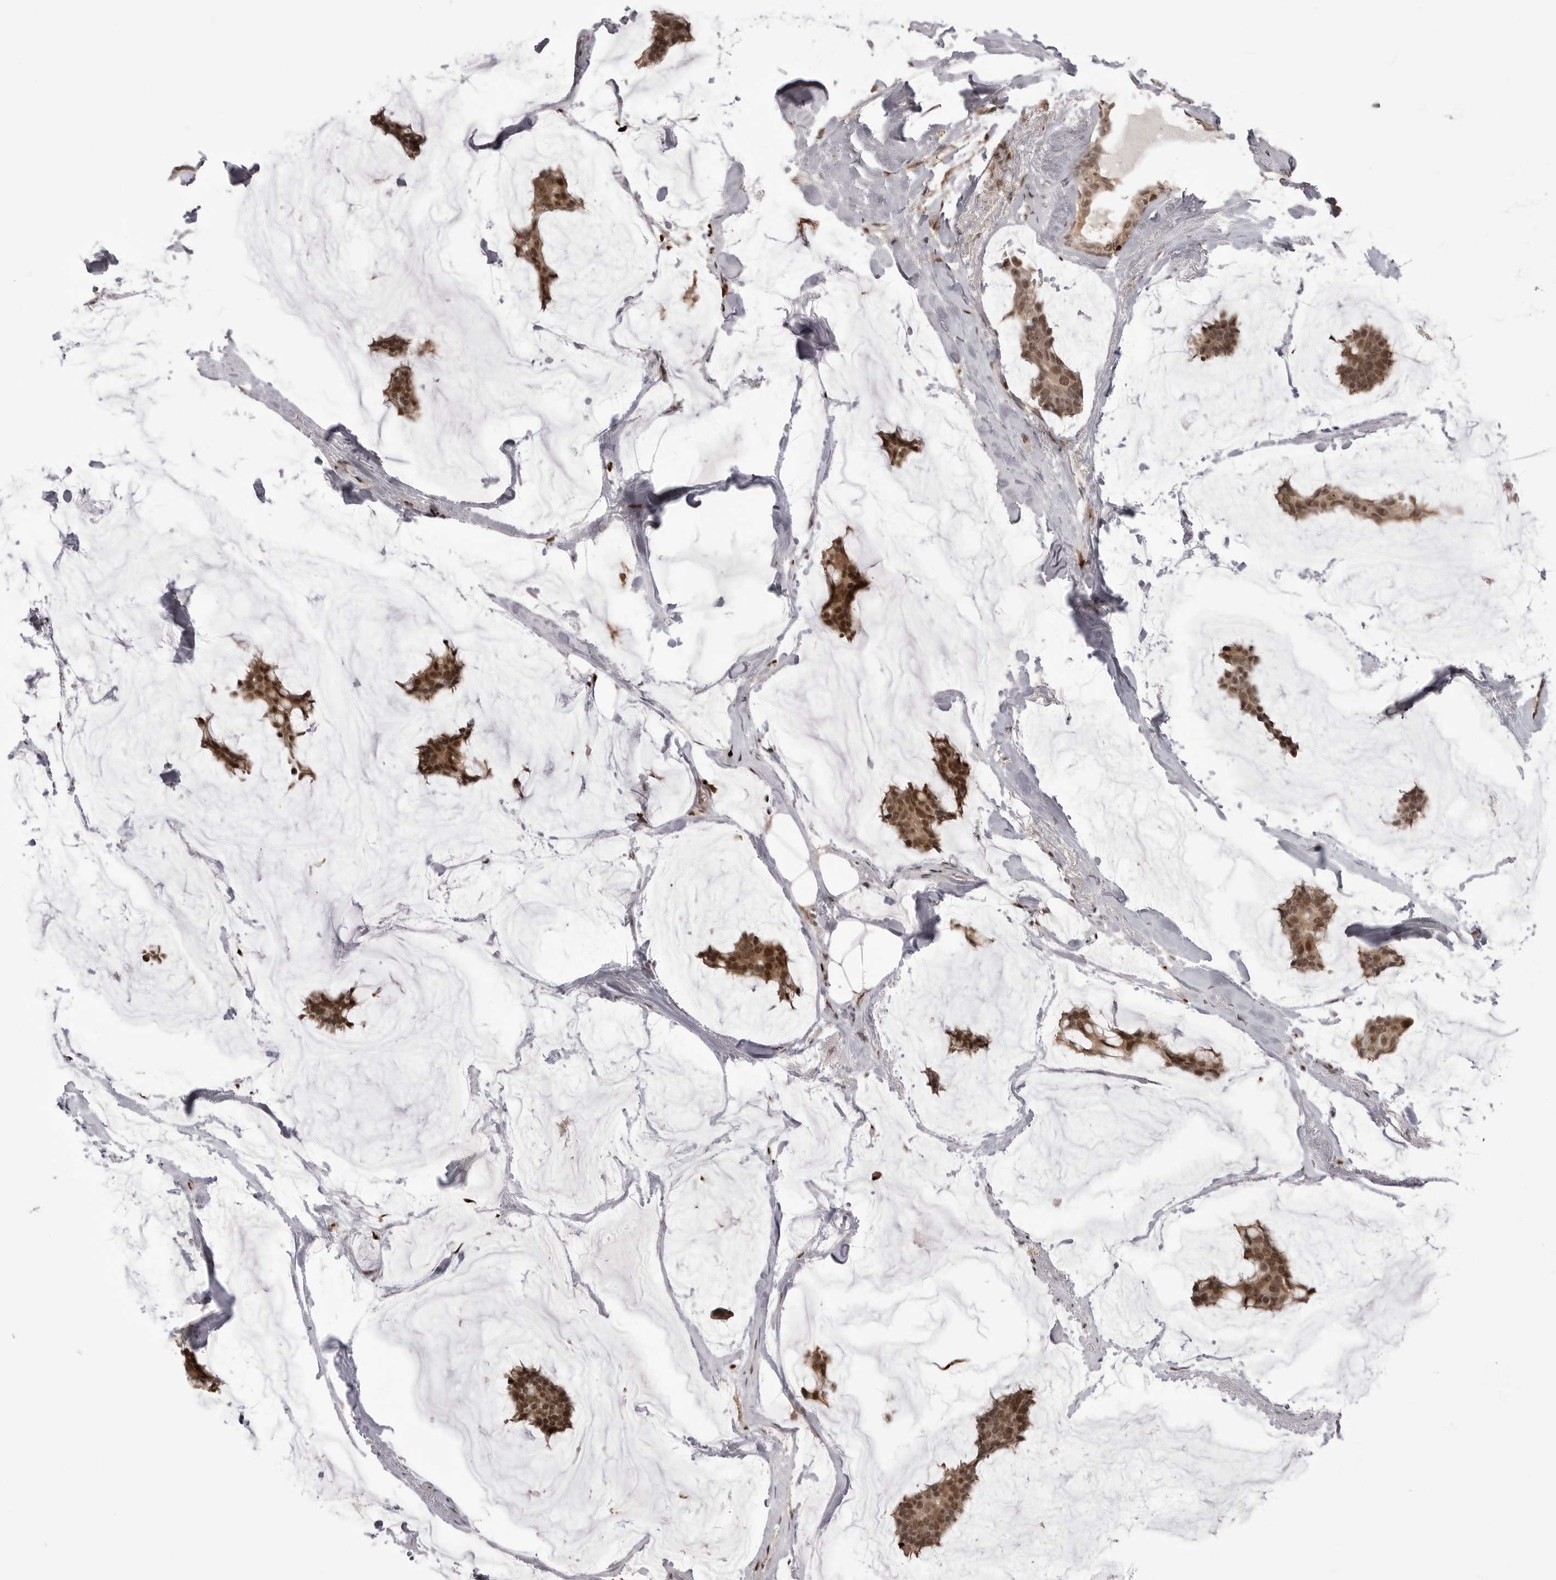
{"staining": {"intensity": "moderate", "quantity": ">75%", "location": "cytoplasmic/membranous,nuclear"}, "tissue": "breast cancer", "cell_type": "Tumor cells", "image_type": "cancer", "snomed": [{"axis": "morphology", "description": "Duct carcinoma"}, {"axis": "topography", "description": "Breast"}], "caption": "This is a histology image of immunohistochemistry staining of breast cancer (intraductal carcinoma), which shows moderate staining in the cytoplasmic/membranous and nuclear of tumor cells.", "gene": "PTK2B", "patient": {"sex": "female", "age": 93}}